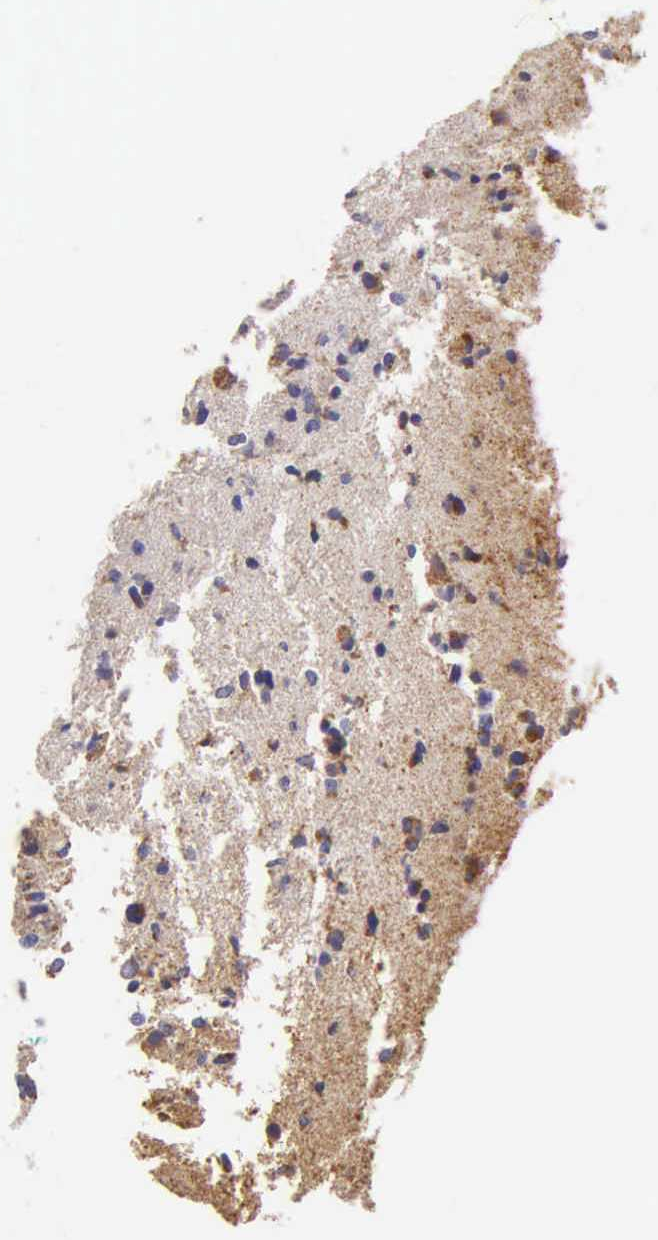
{"staining": {"intensity": "weak", "quantity": "<25%", "location": "cytoplasmic/membranous"}, "tissue": "glioma", "cell_type": "Tumor cells", "image_type": "cancer", "snomed": [{"axis": "morphology", "description": "Glioma, malignant, Low grade"}, {"axis": "topography", "description": "Brain"}], "caption": "A photomicrograph of human glioma is negative for staining in tumor cells.", "gene": "ESR1", "patient": {"sex": "female", "age": 46}}